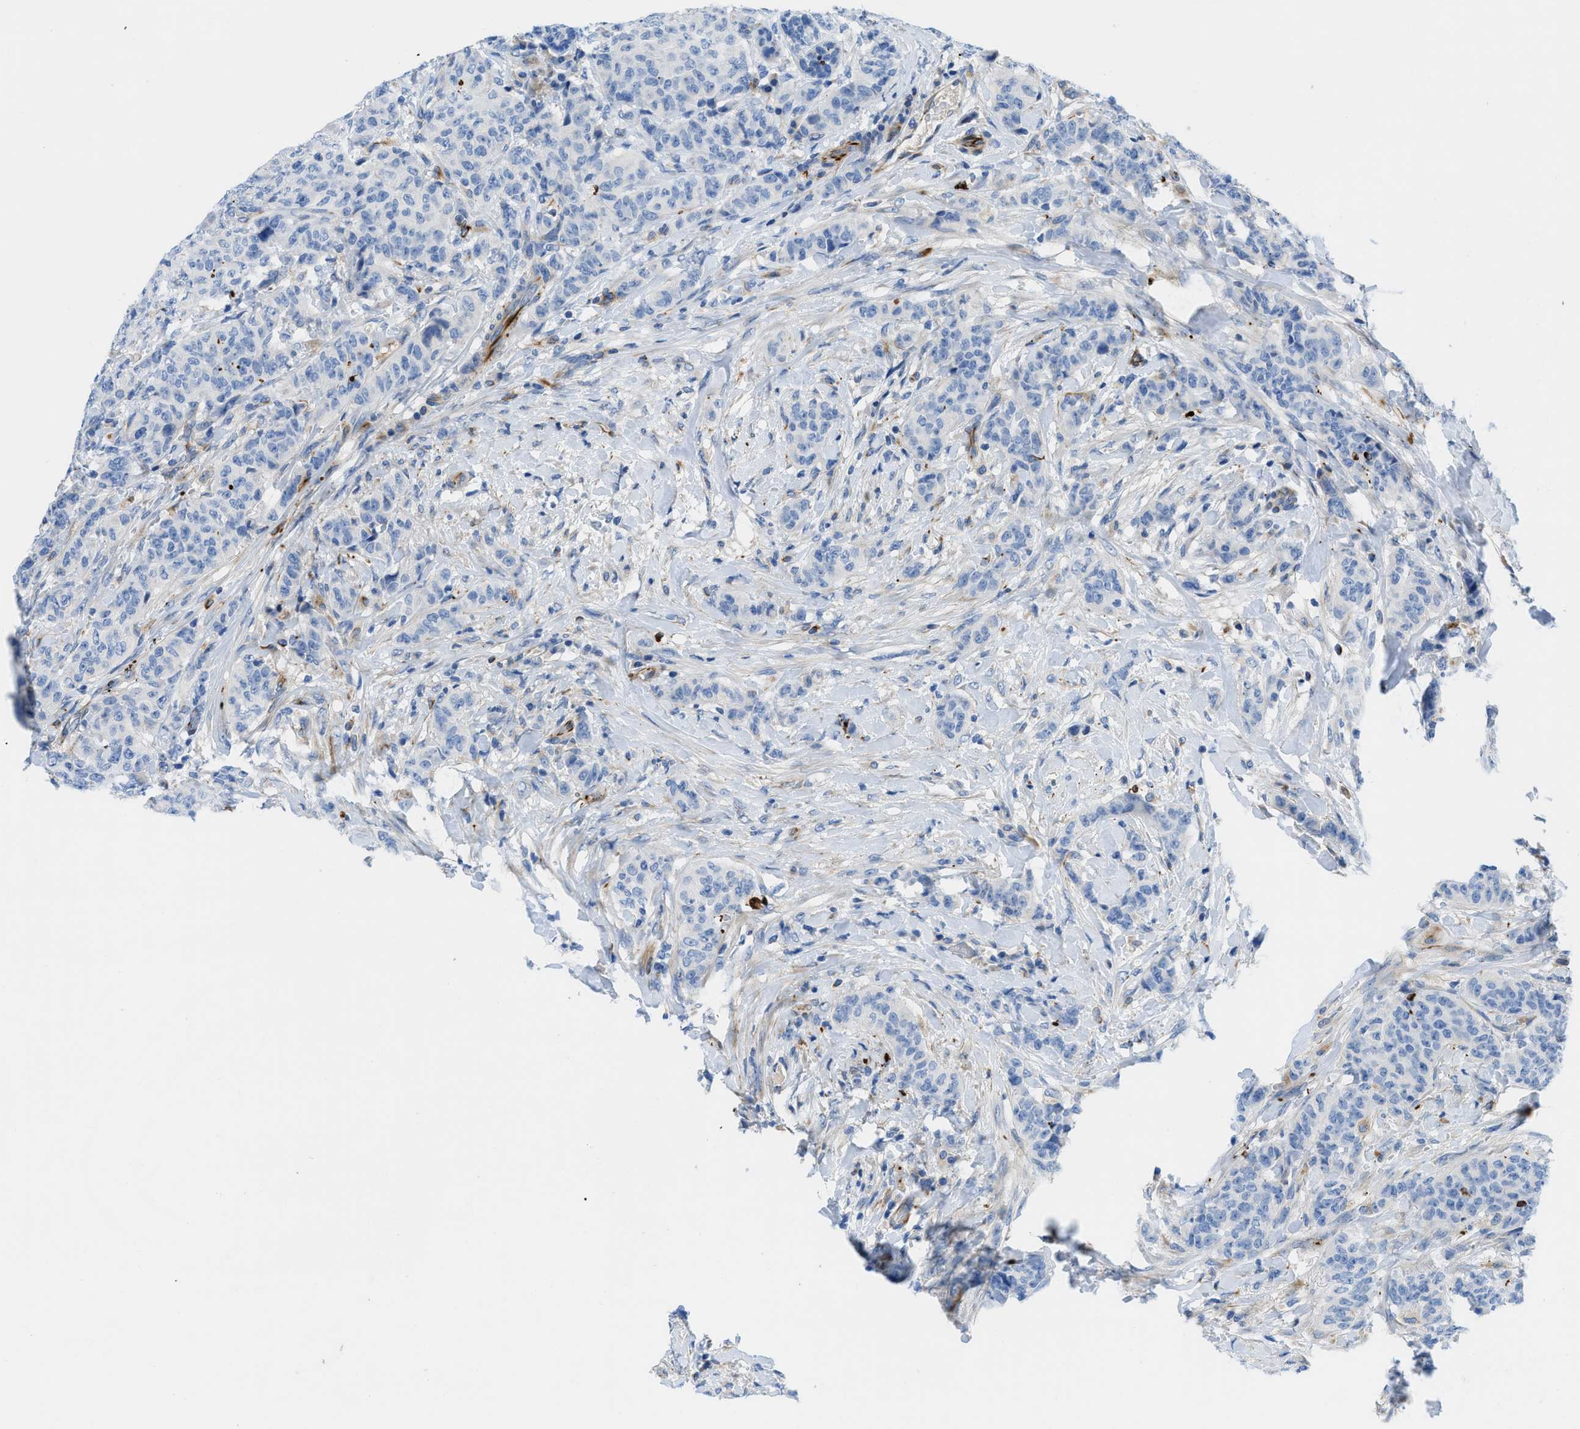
{"staining": {"intensity": "negative", "quantity": "none", "location": "none"}, "tissue": "breast cancer", "cell_type": "Tumor cells", "image_type": "cancer", "snomed": [{"axis": "morphology", "description": "Normal tissue, NOS"}, {"axis": "morphology", "description": "Duct carcinoma"}, {"axis": "topography", "description": "Breast"}], "caption": "Immunohistochemistry (IHC) of human breast cancer (intraductal carcinoma) demonstrates no staining in tumor cells.", "gene": "XCR1", "patient": {"sex": "female", "age": 40}}